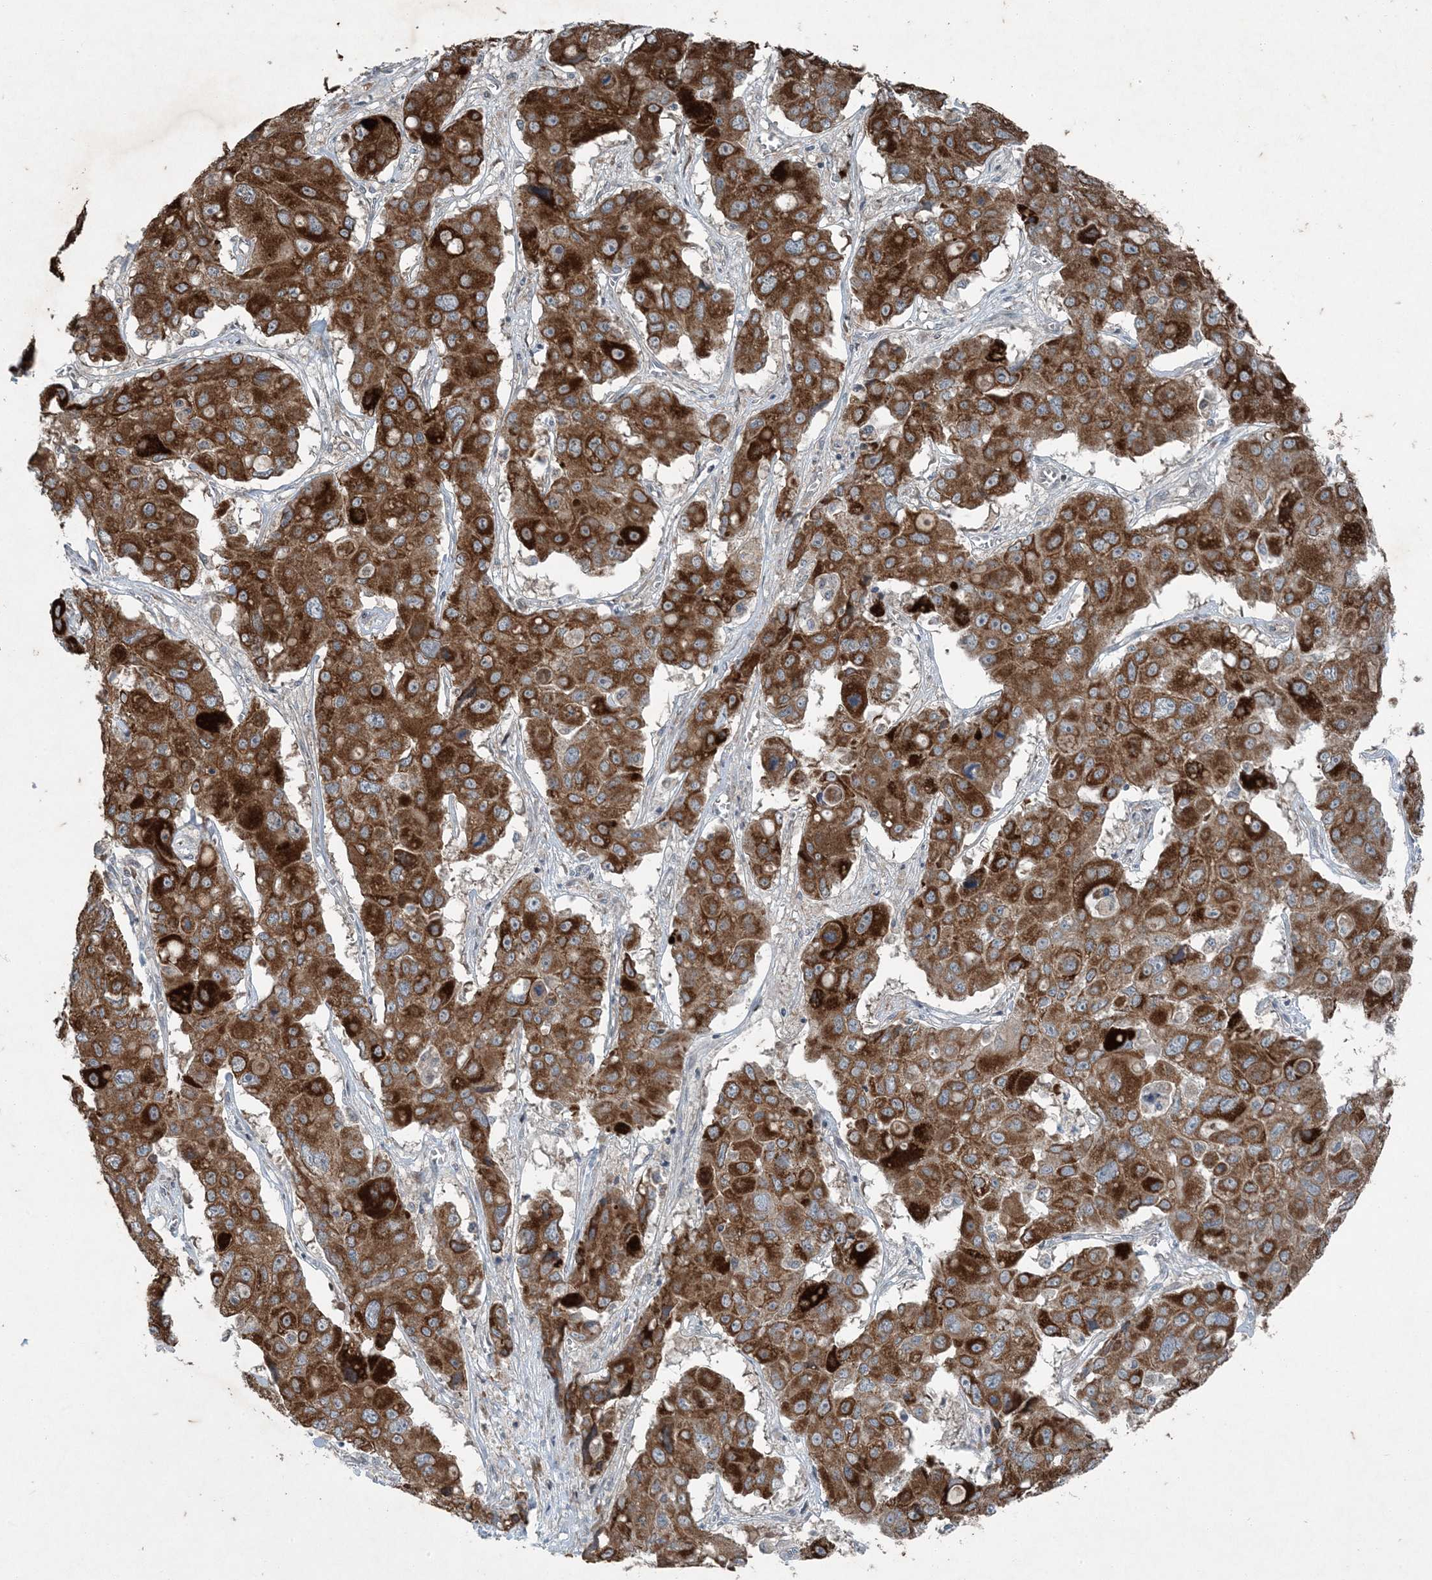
{"staining": {"intensity": "strong", "quantity": ">75%", "location": "cytoplasmic/membranous"}, "tissue": "liver cancer", "cell_type": "Tumor cells", "image_type": "cancer", "snomed": [{"axis": "morphology", "description": "Cholangiocarcinoma"}, {"axis": "topography", "description": "Liver"}], "caption": "Liver cancer (cholangiocarcinoma) tissue exhibits strong cytoplasmic/membranous positivity in approximately >75% of tumor cells", "gene": "PC", "patient": {"sex": "male", "age": 67}}